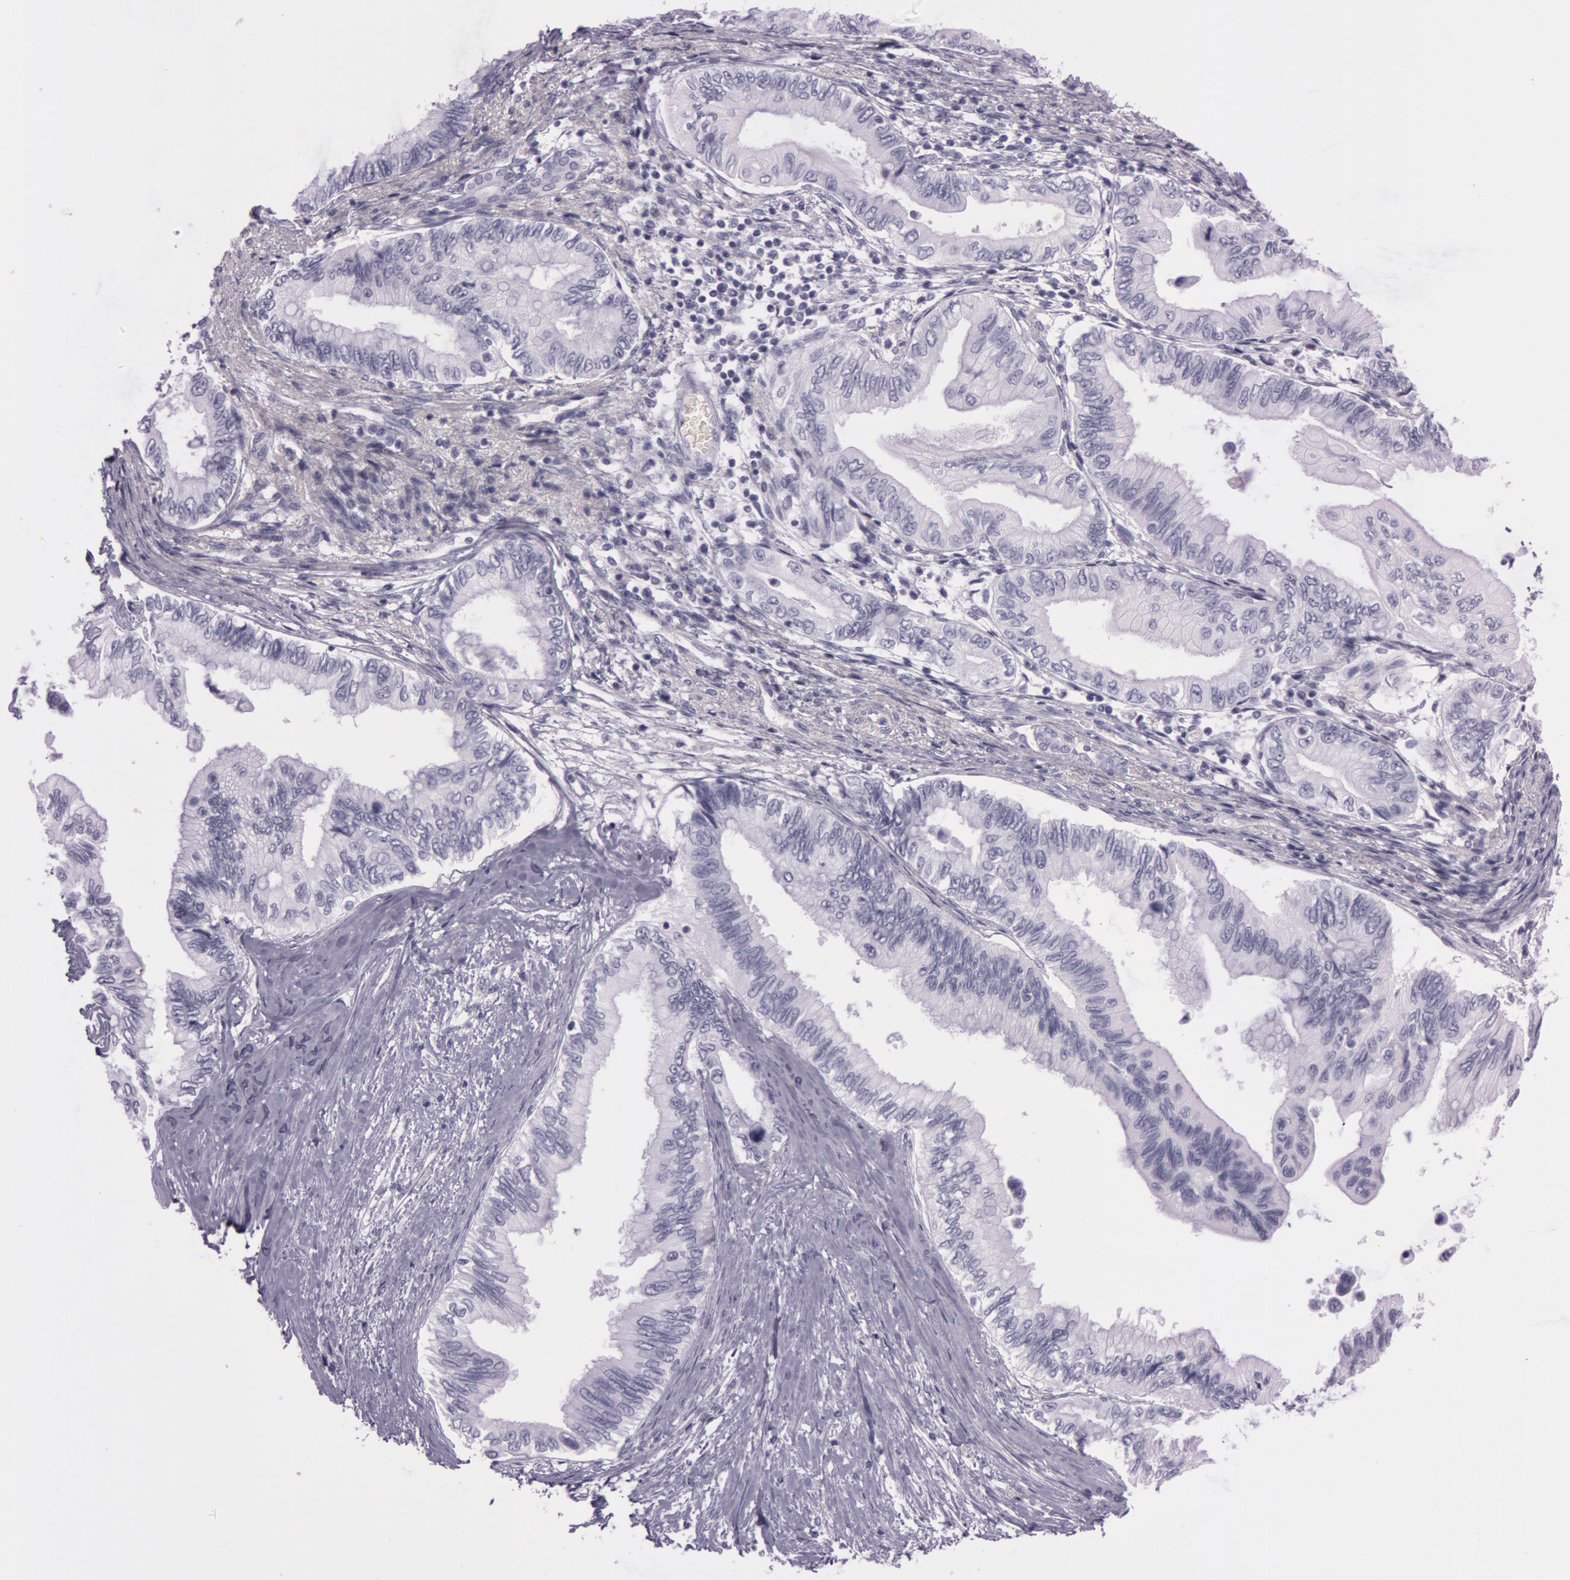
{"staining": {"intensity": "negative", "quantity": "none", "location": "none"}, "tissue": "pancreatic cancer", "cell_type": "Tumor cells", "image_type": "cancer", "snomed": [{"axis": "morphology", "description": "Adenocarcinoma, NOS"}, {"axis": "topography", "description": "Pancreas"}], "caption": "High magnification brightfield microscopy of pancreatic cancer (adenocarcinoma) stained with DAB (brown) and counterstained with hematoxylin (blue): tumor cells show no significant expression.", "gene": "S100A7", "patient": {"sex": "female", "age": 66}}